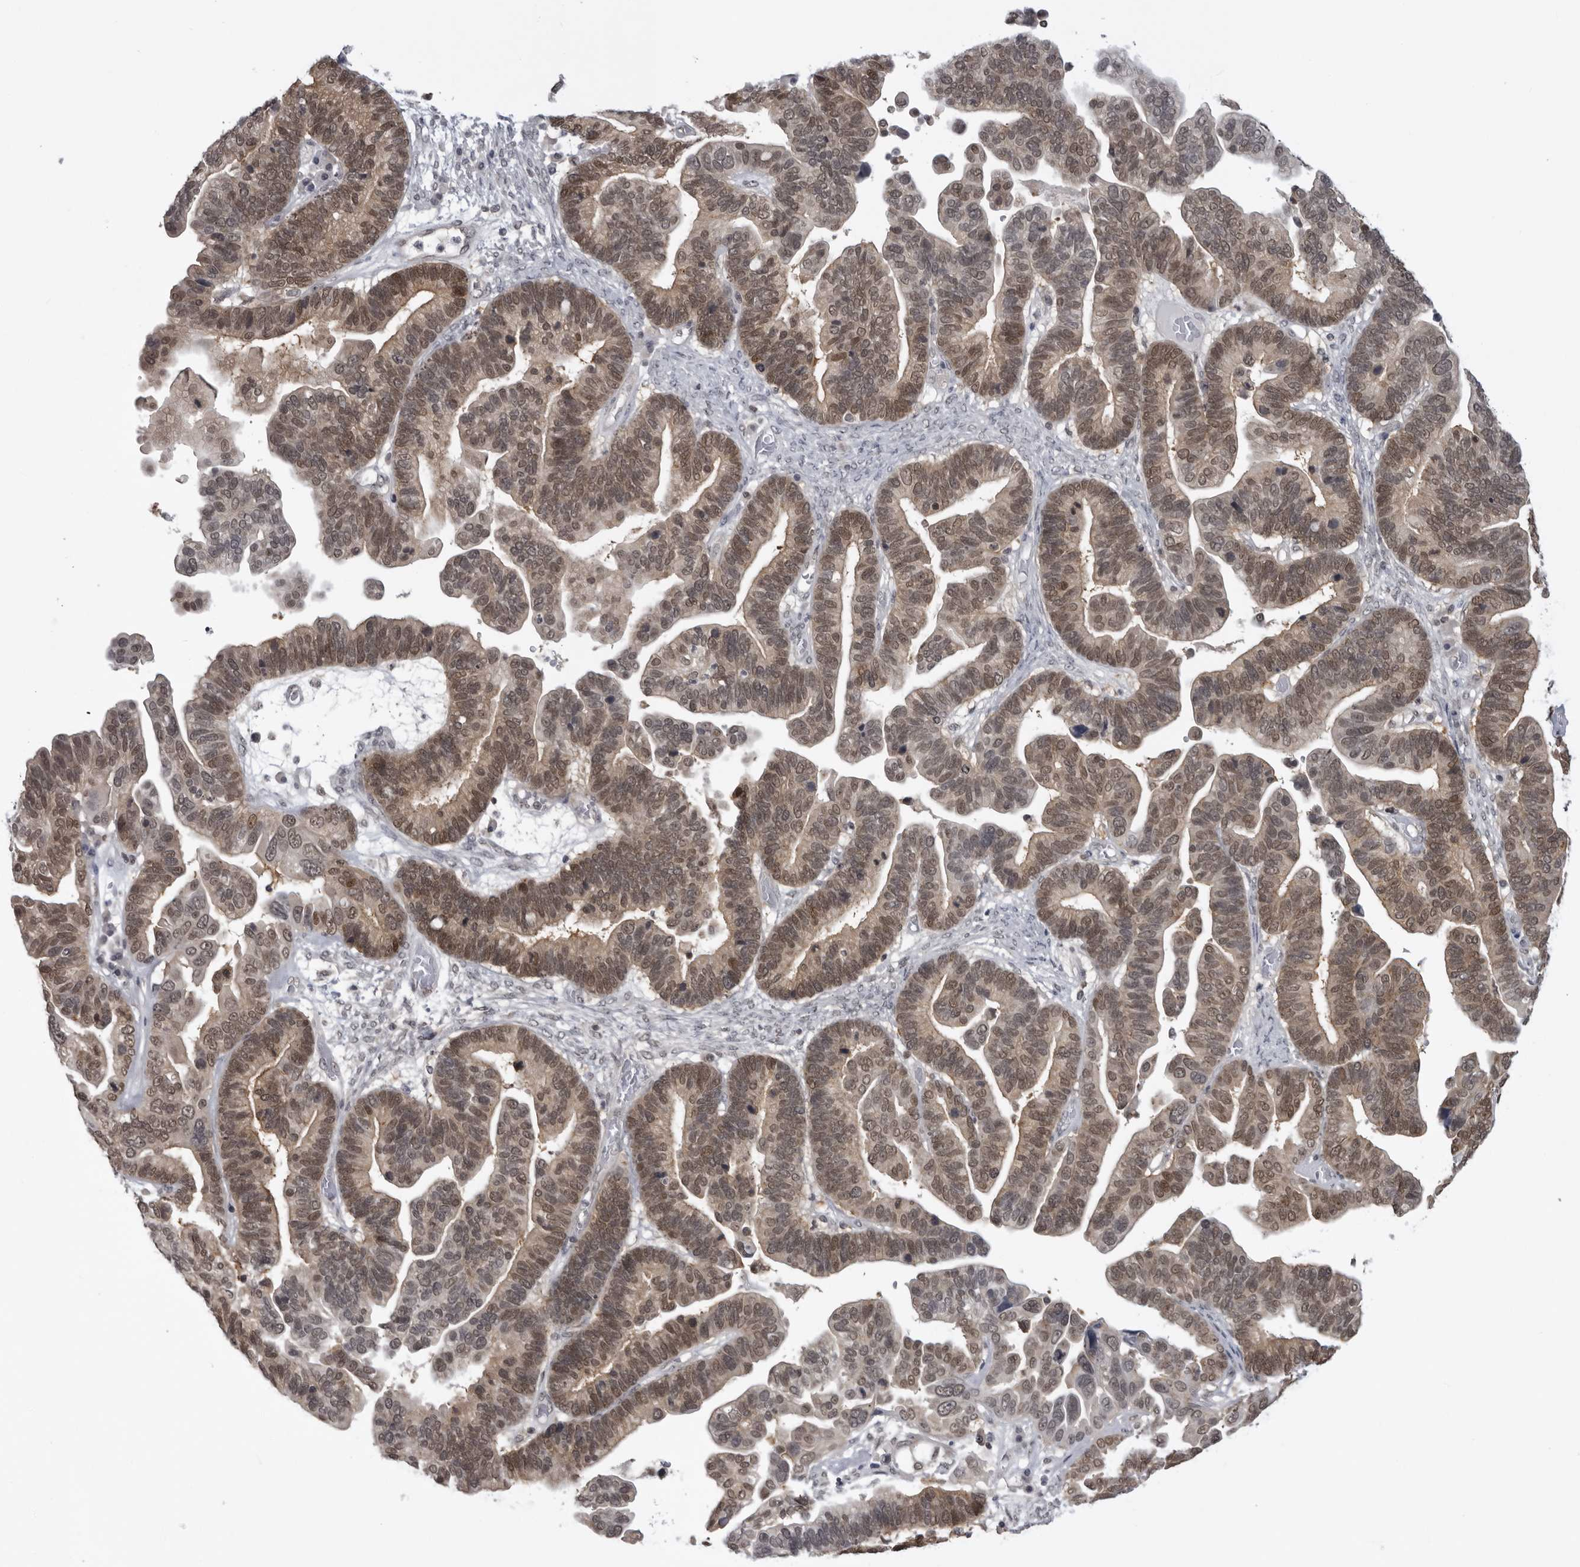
{"staining": {"intensity": "moderate", "quantity": ">75%", "location": "cytoplasmic/membranous,nuclear"}, "tissue": "ovarian cancer", "cell_type": "Tumor cells", "image_type": "cancer", "snomed": [{"axis": "morphology", "description": "Cystadenocarcinoma, serous, NOS"}, {"axis": "topography", "description": "Ovary"}], "caption": "Brown immunohistochemical staining in serous cystadenocarcinoma (ovarian) reveals moderate cytoplasmic/membranous and nuclear staining in about >75% of tumor cells. (DAB (3,3'-diaminobenzidine) IHC, brown staining for protein, blue staining for nuclei).", "gene": "PDCL3", "patient": {"sex": "female", "age": 56}}